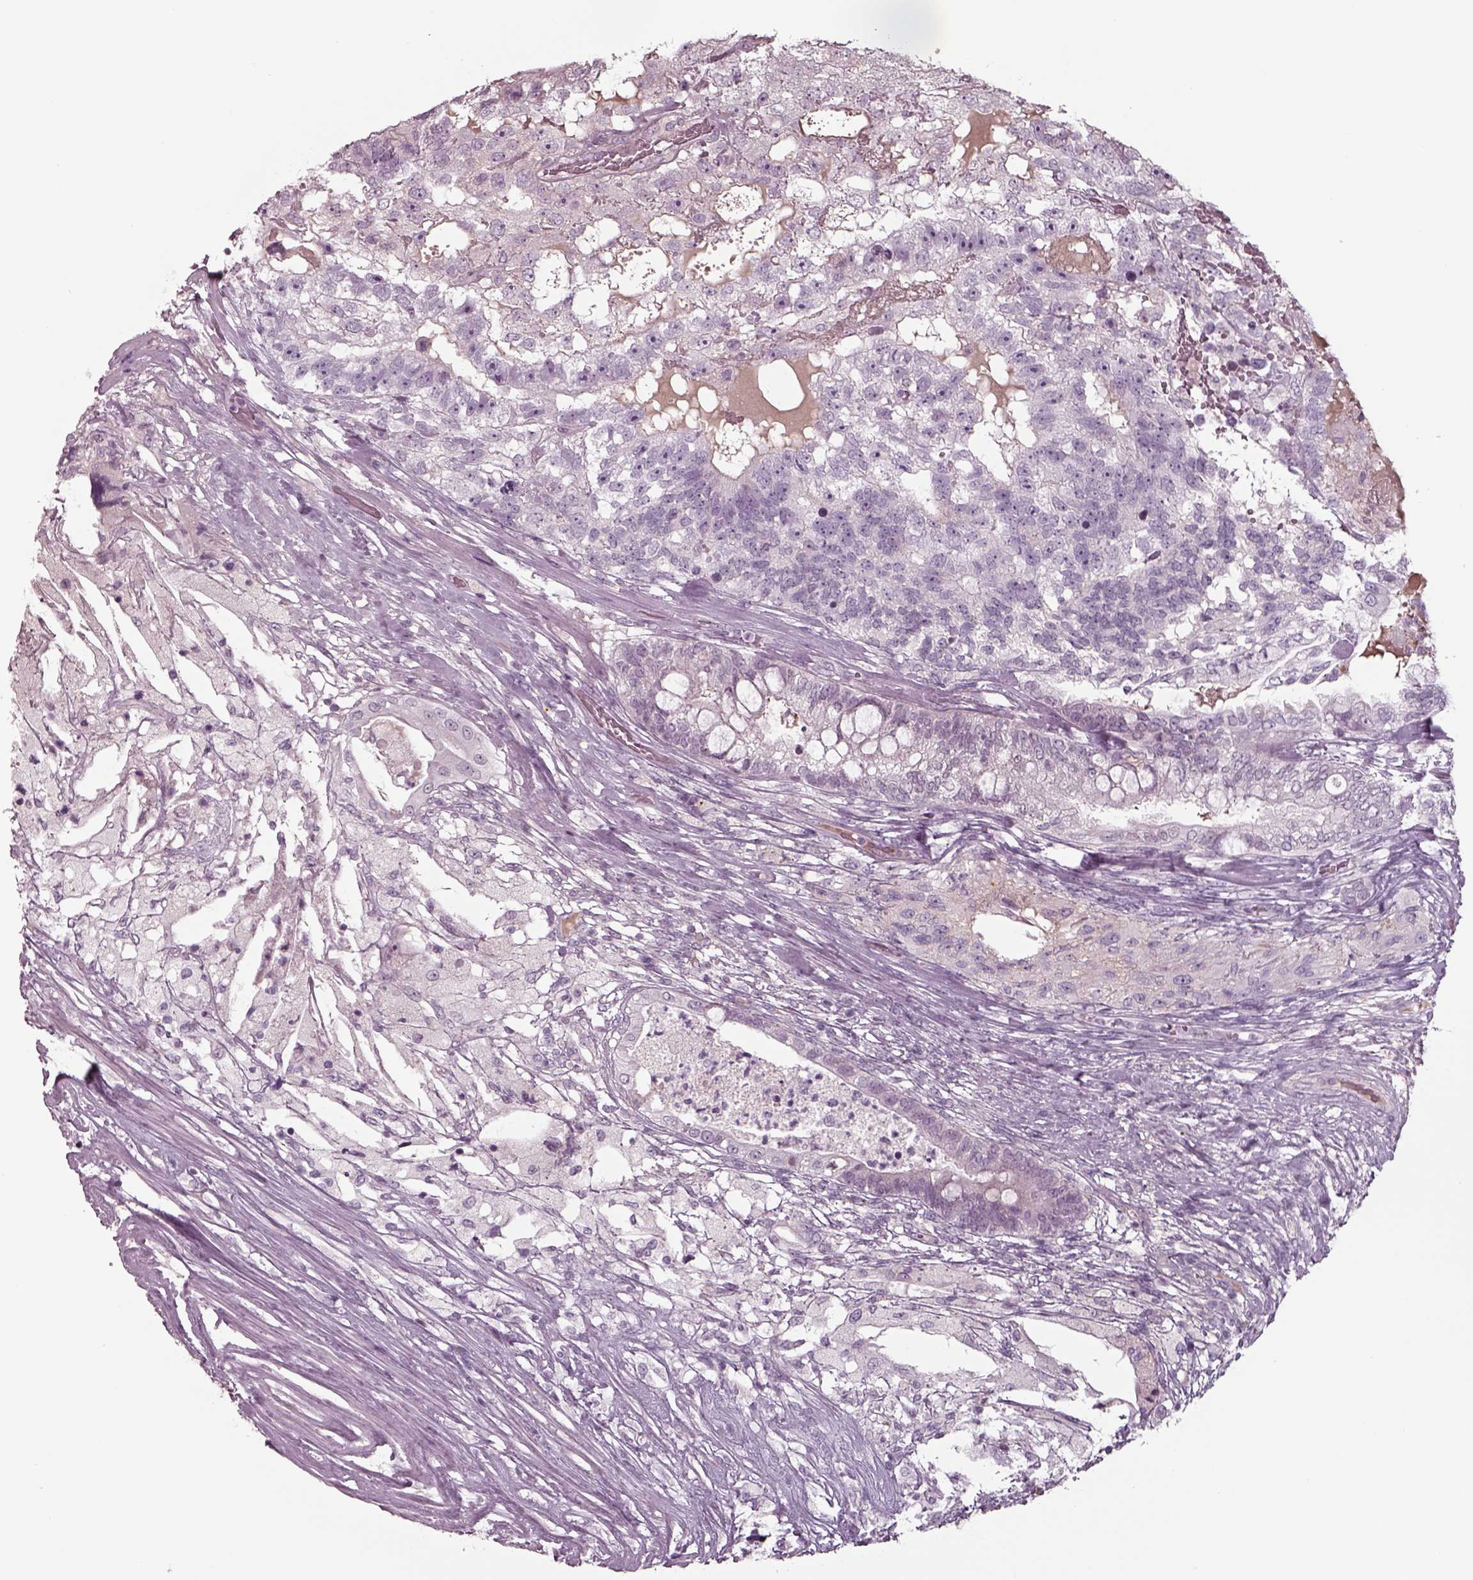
{"staining": {"intensity": "negative", "quantity": "none", "location": "none"}, "tissue": "testis cancer", "cell_type": "Tumor cells", "image_type": "cancer", "snomed": [{"axis": "morphology", "description": "Seminoma, NOS"}, {"axis": "morphology", "description": "Carcinoma, Embryonal, NOS"}, {"axis": "topography", "description": "Testis"}], "caption": "Tumor cells are negative for protein expression in human embryonal carcinoma (testis). (Brightfield microscopy of DAB (3,3'-diaminobenzidine) IHC at high magnification).", "gene": "SEPTIN14", "patient": {"sex": "male", "age": 41}}